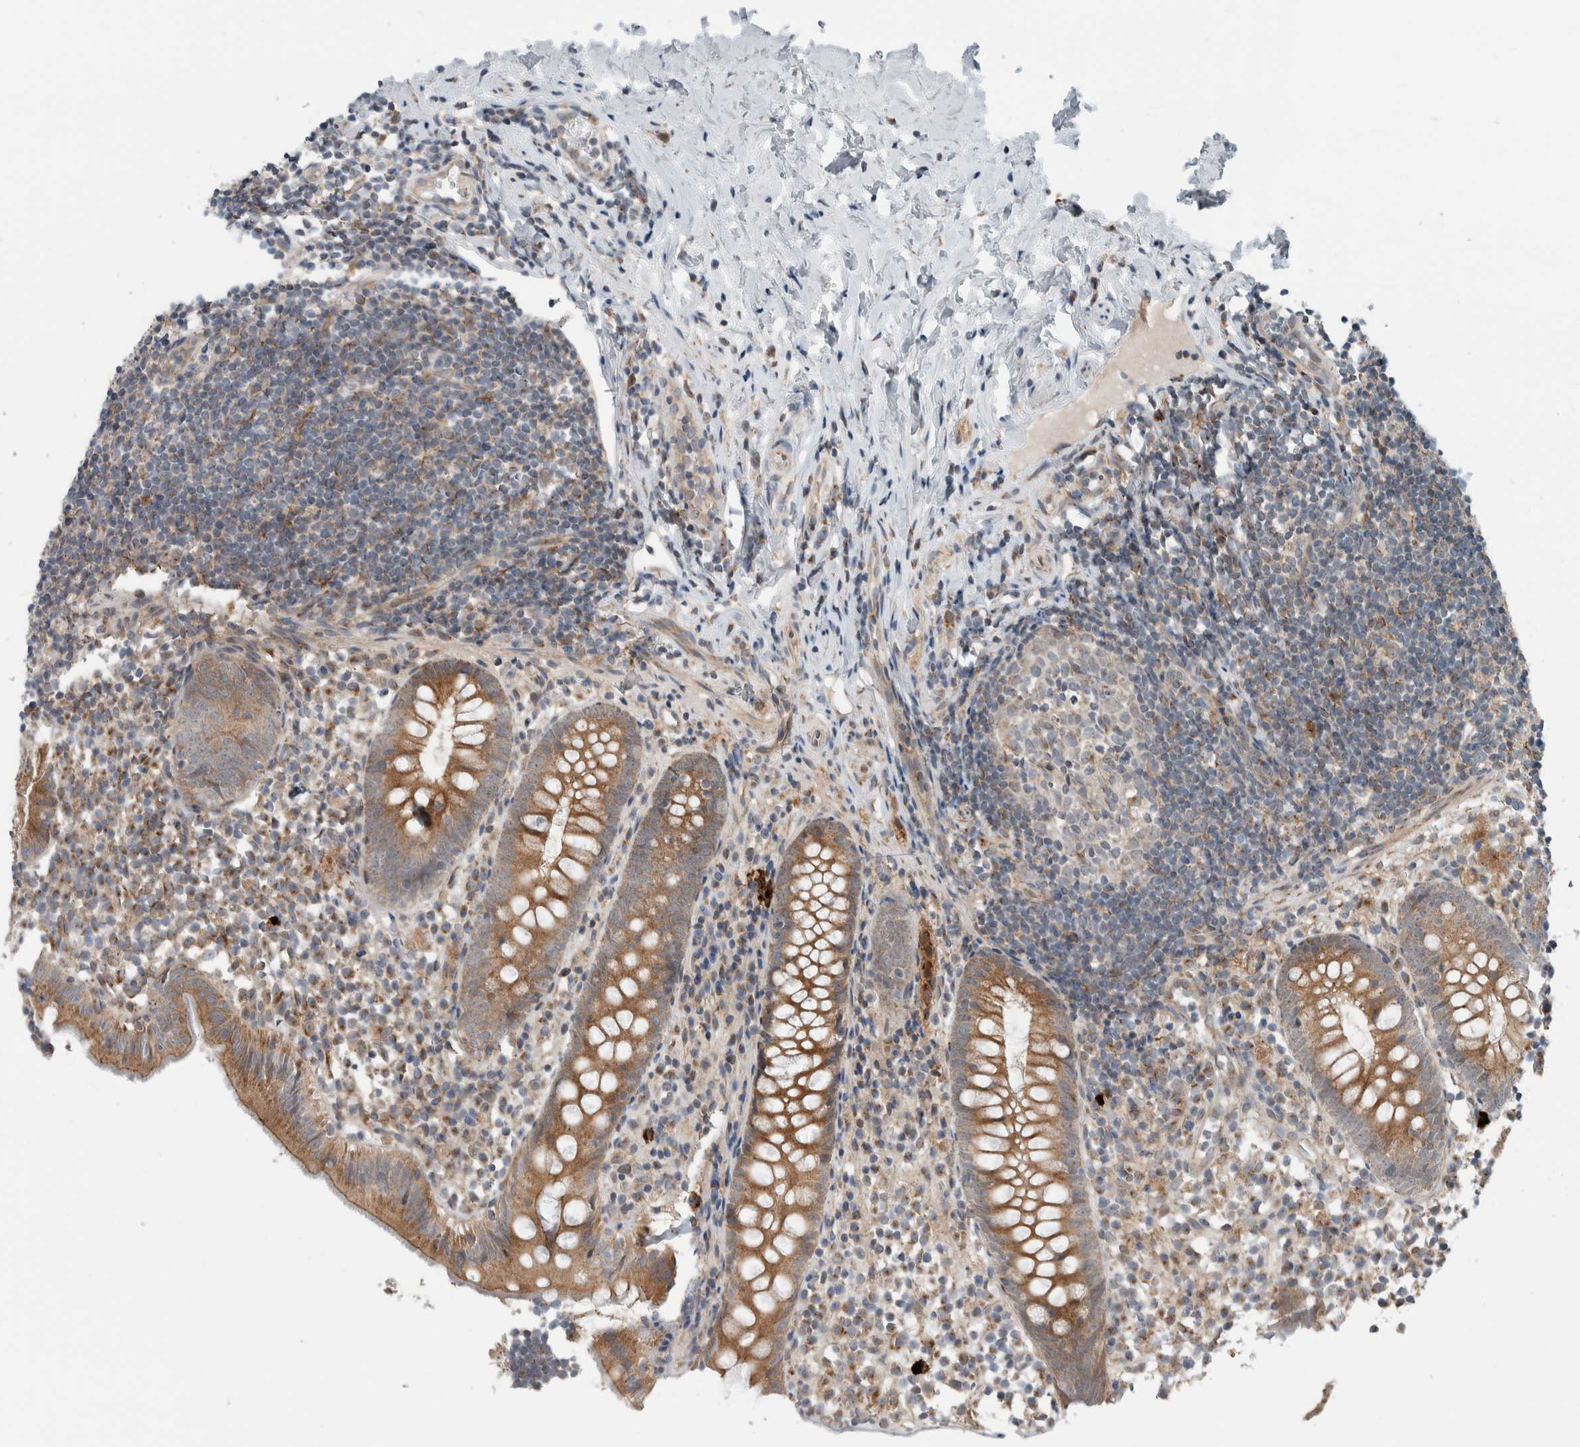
{"staining": {"intensity": "moderate", "quantity": ">75%", "location": "cytoplasmic/membranous"}, "tissue": "appendix", "cell_type": "Glandular cells", "image_type": "normal", "snomed": [{"axis": "morphology", "description": "Normal tissue, NOS"}, {"axis": "topography", "description": "Appendix"}], "caption": "This histopathology image shows normal appendix stained with immunohistochemistry (IHC) to label a protein in brown. The cytoplasmic/membranous of glandular cells show moderate positivity for the protein. Nuclei are counter-stained blue.", "gene": "RERE", "patient": {"sex": "female", "age": 20}}